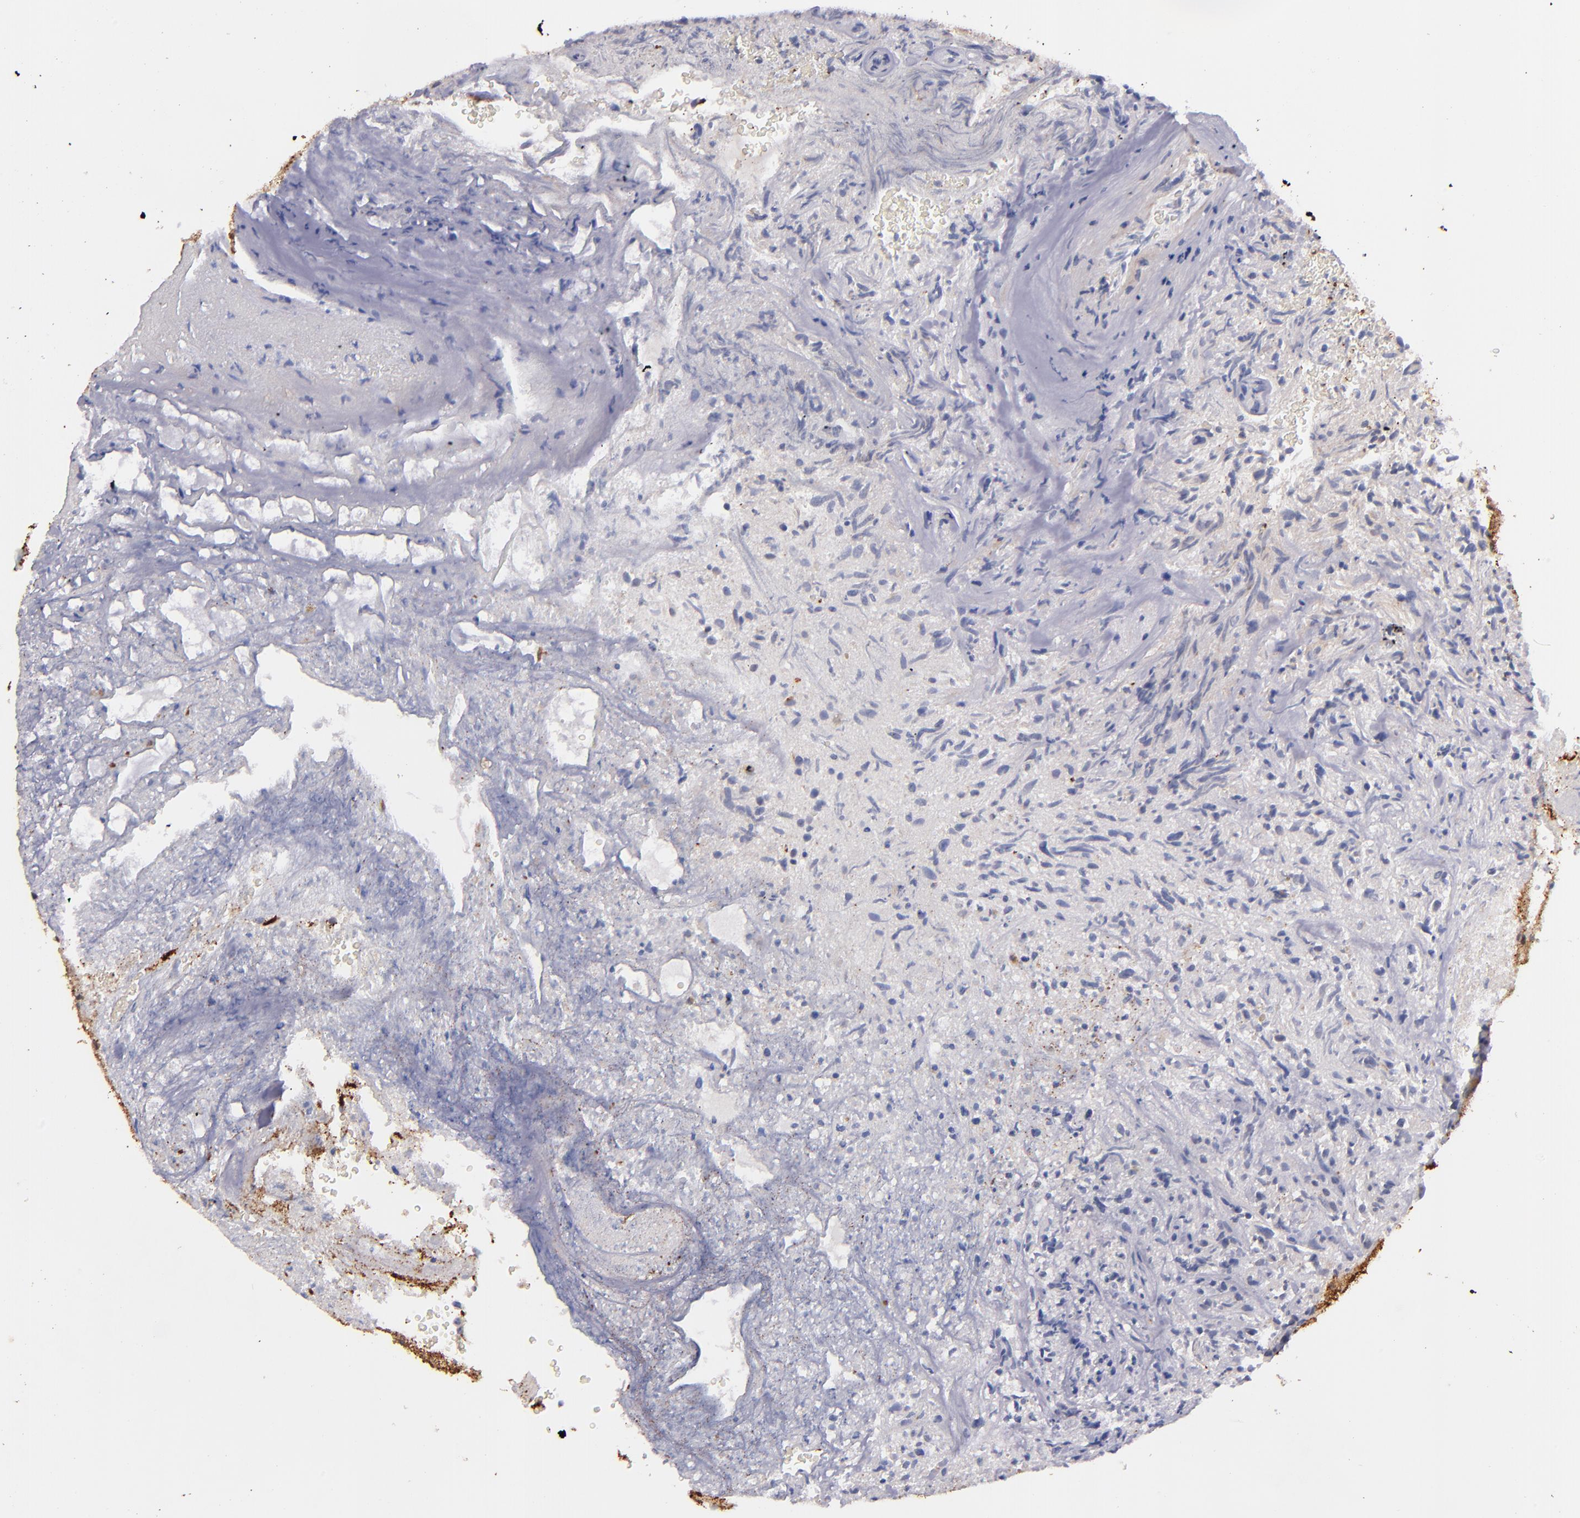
{"staining": {"intensity": "strong", "quantity": "25%-75%", "location": "cytoplasmic/membranous"}, "tissue": "glioma", "cell_type": "Tumor cells", "image_type": "cancer", "snomed": [{"axis": "morphology", "description": "Normal tissue, NOS"}, {"axis": "morphology", "description": "Glioma, malignant, High grade"}, {"axis": "topography", "description": "Cerebral cortex"}], "caption": "IHC staining of glioma, which reveals high levels of strong cytoplasmic/membranous expression in about 25%-75% of tumor cells indicating strong cytoplasmic/membranous protein staining. The staining was performed using DAB (brown) for protein detection and nuclei were counterstained in hematoxylin (blue).", "gene": "SYP", "patient": {"sex": "male", "age": 75}}